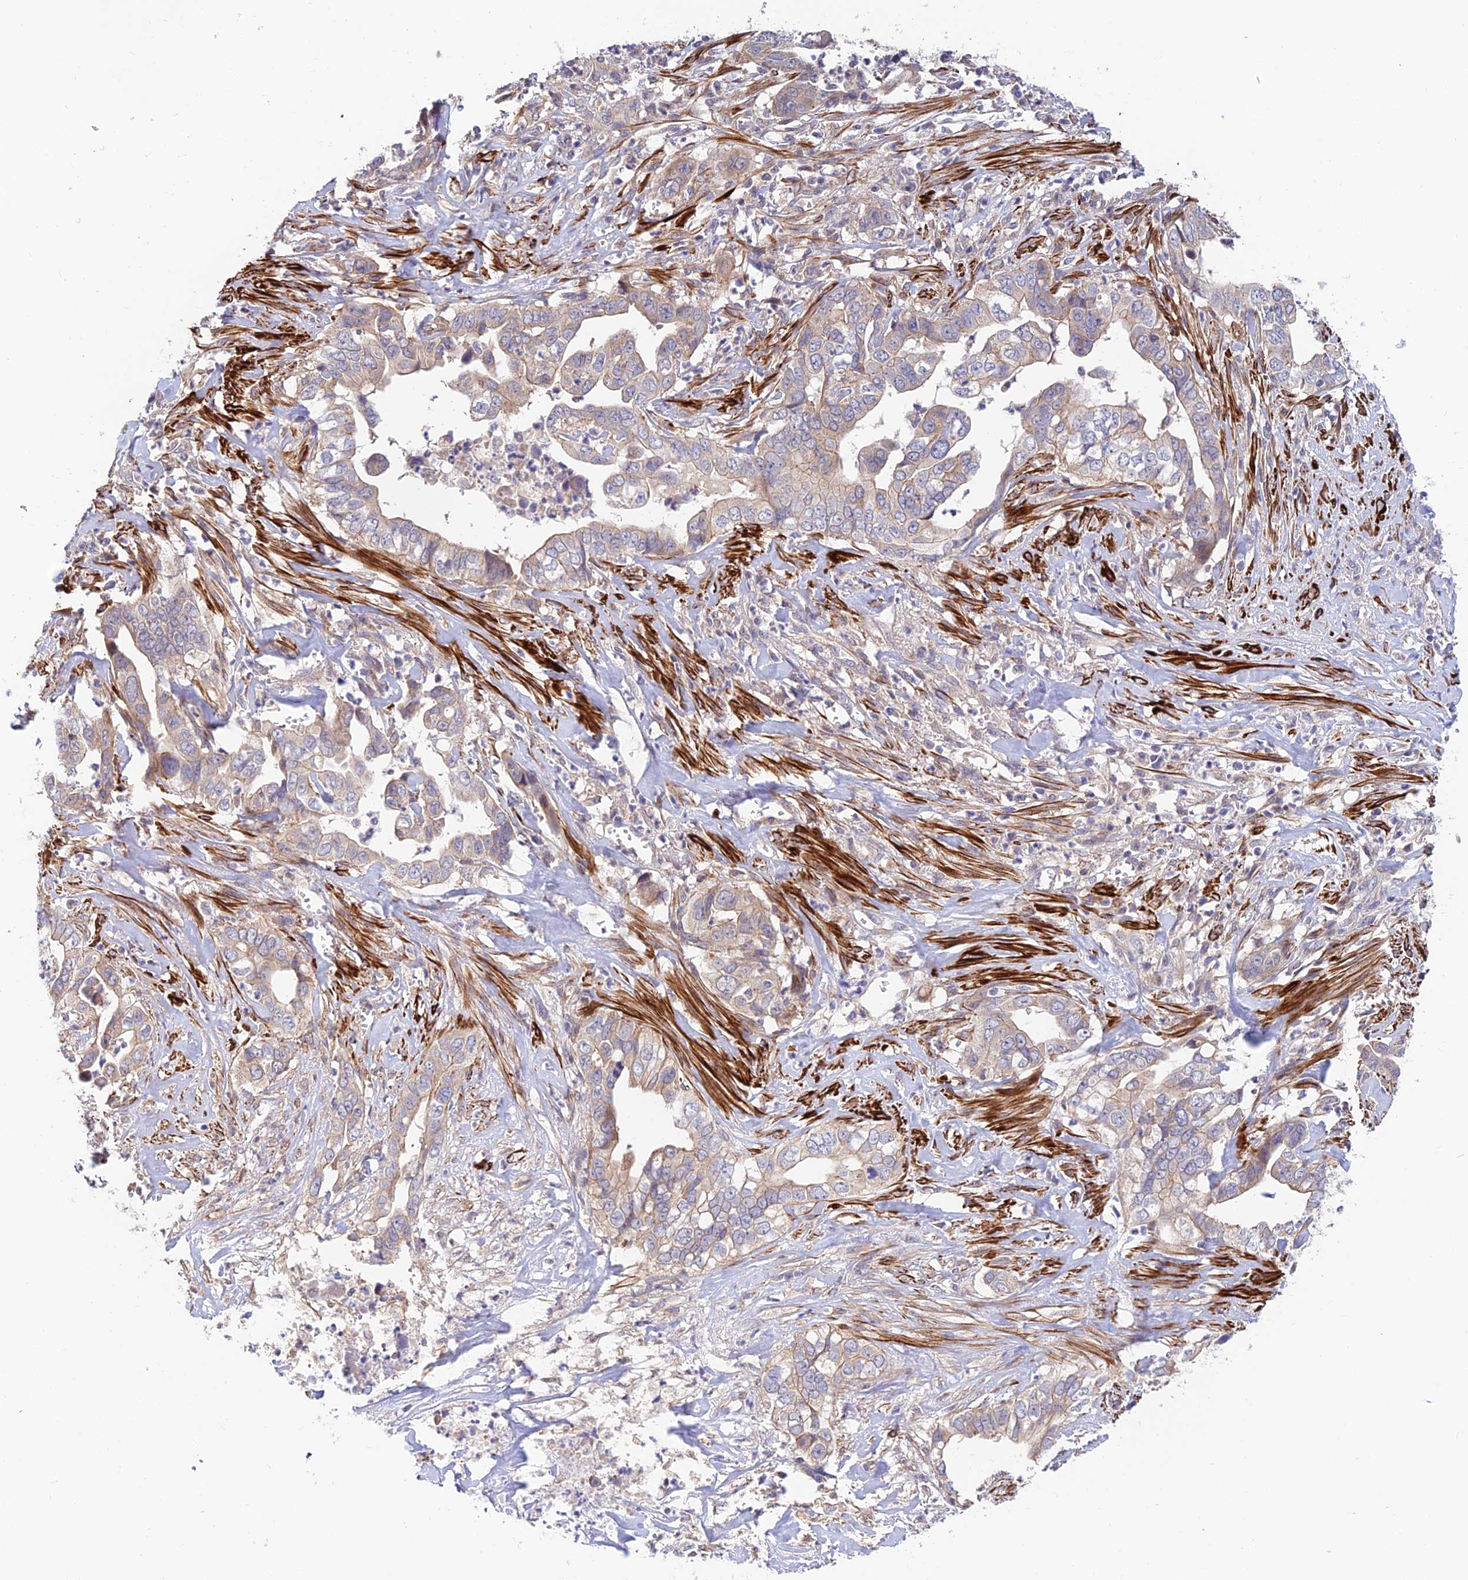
{"staining": {"intensity": "weak", "quantity": "25%-75%", "location": "cytoplasmic/membranous"}, "tissue": "liver cancer", "cell_type": "Tumor cells", "image_type": "cancer", "snomed": [{"axis": "morphology", "description": "Cholangiocarcinoma"}, {"axis": "topography", "description": "Liver"}], "caption": "A histopathology image of liver cholangiocarcinoma stained for a protein shows weak cytoplasmic/membranous brown staining in tumor cells.", "gene": "ANKRD50", "patient": {"sex": "female", "age": 79}}